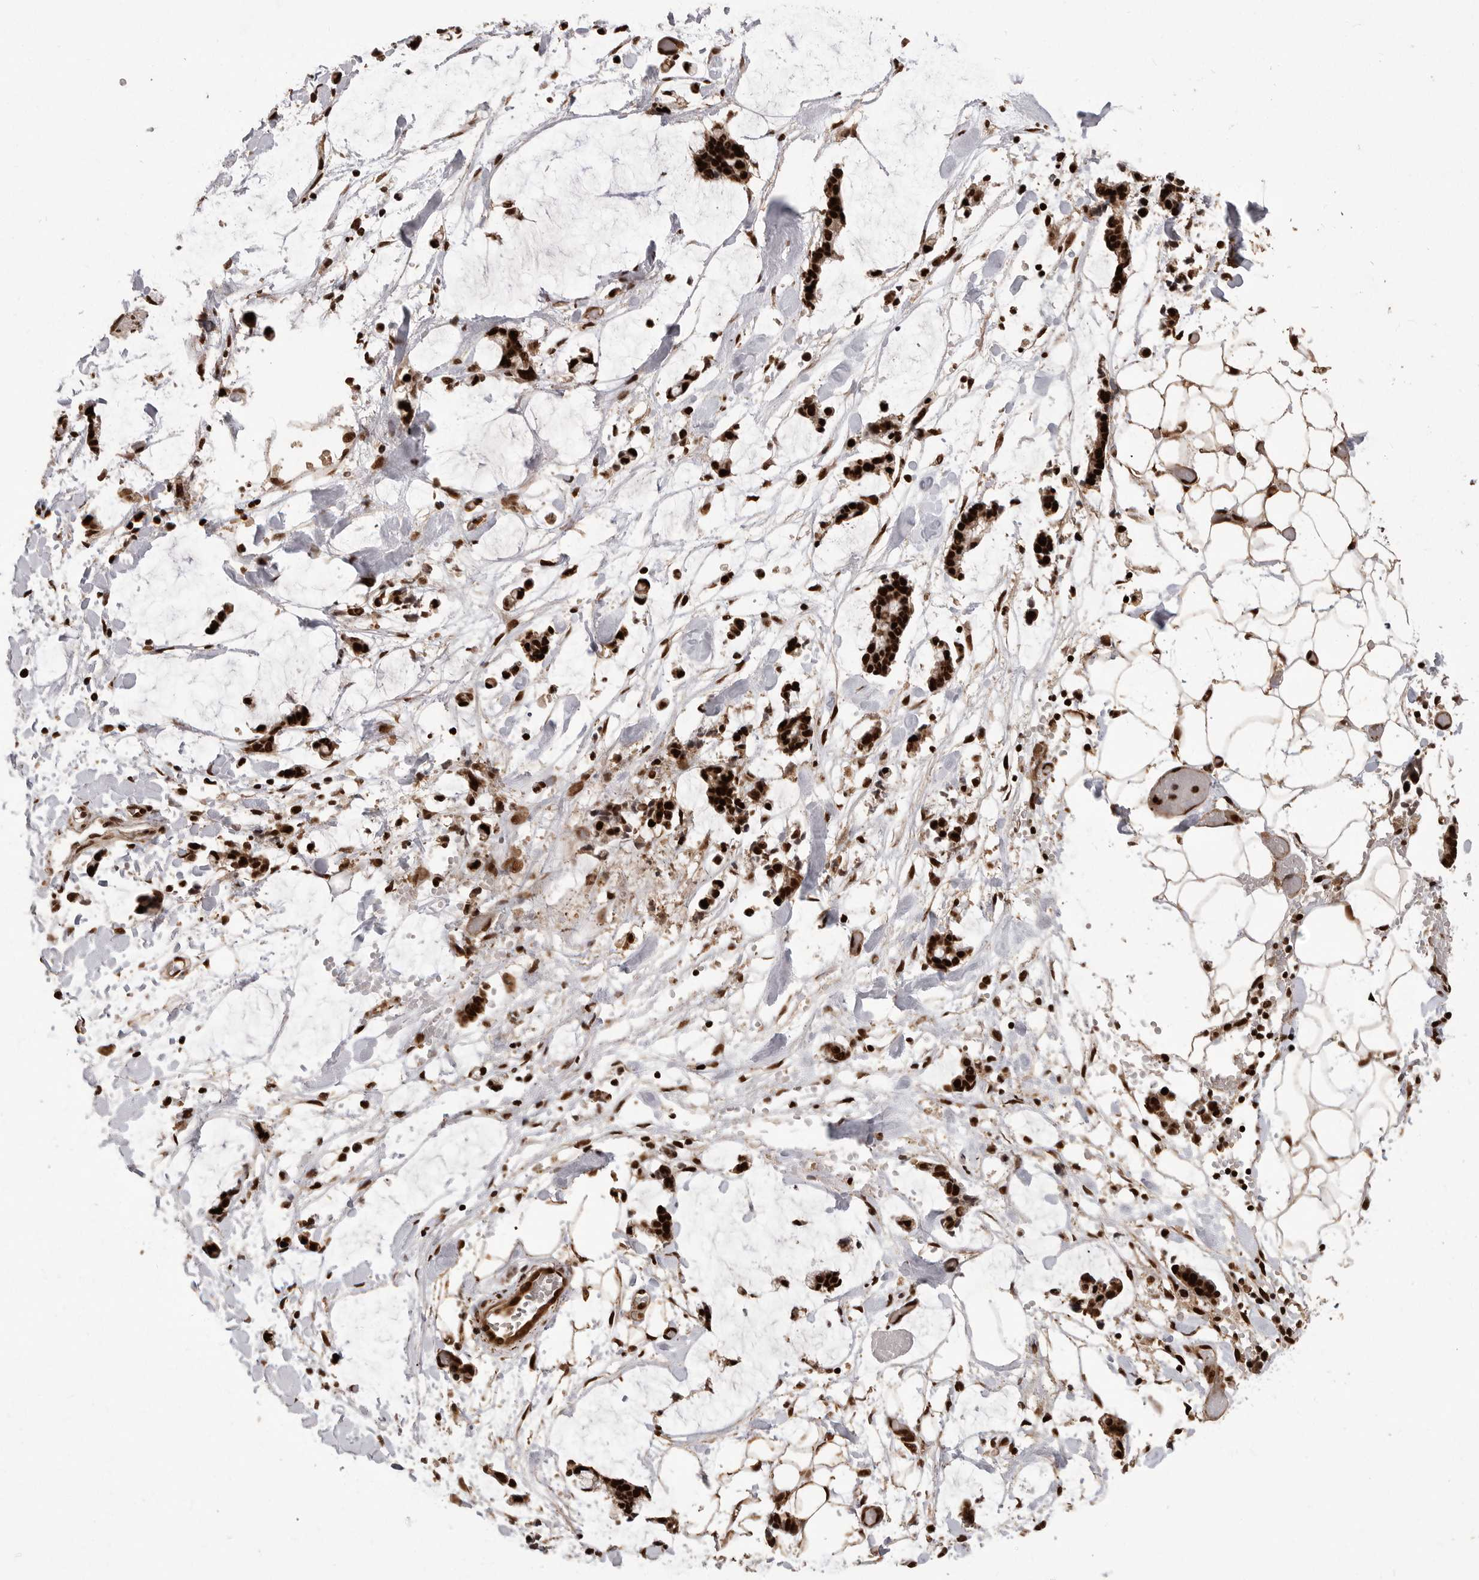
{"staining": {"intensity": "strong", "quantity": "25%-75%", "location": "cytoplasmic/membranous,nuclear"}, "tissue": "adipose tissue", "cell_type": "Adipocytes", "image_type": "normal", "snomed": [{"axis": "morphology", "description": "Normal tissue, NOS"}, {"axis": "morphology", "description": "Adenocarcinoma, NOS"}, {"axis": "topography", "description": "Smooth muscle"}, {"axis": "topography", "description": "Colon"}], "caption": "Benign adipose tissue displays strong cytoplasmic/membranous,nuclear staining in approximately 25%-75% of adipocytes.", "gene": "PPP1R8", "patient": {"sex": "male", "age": 14}}